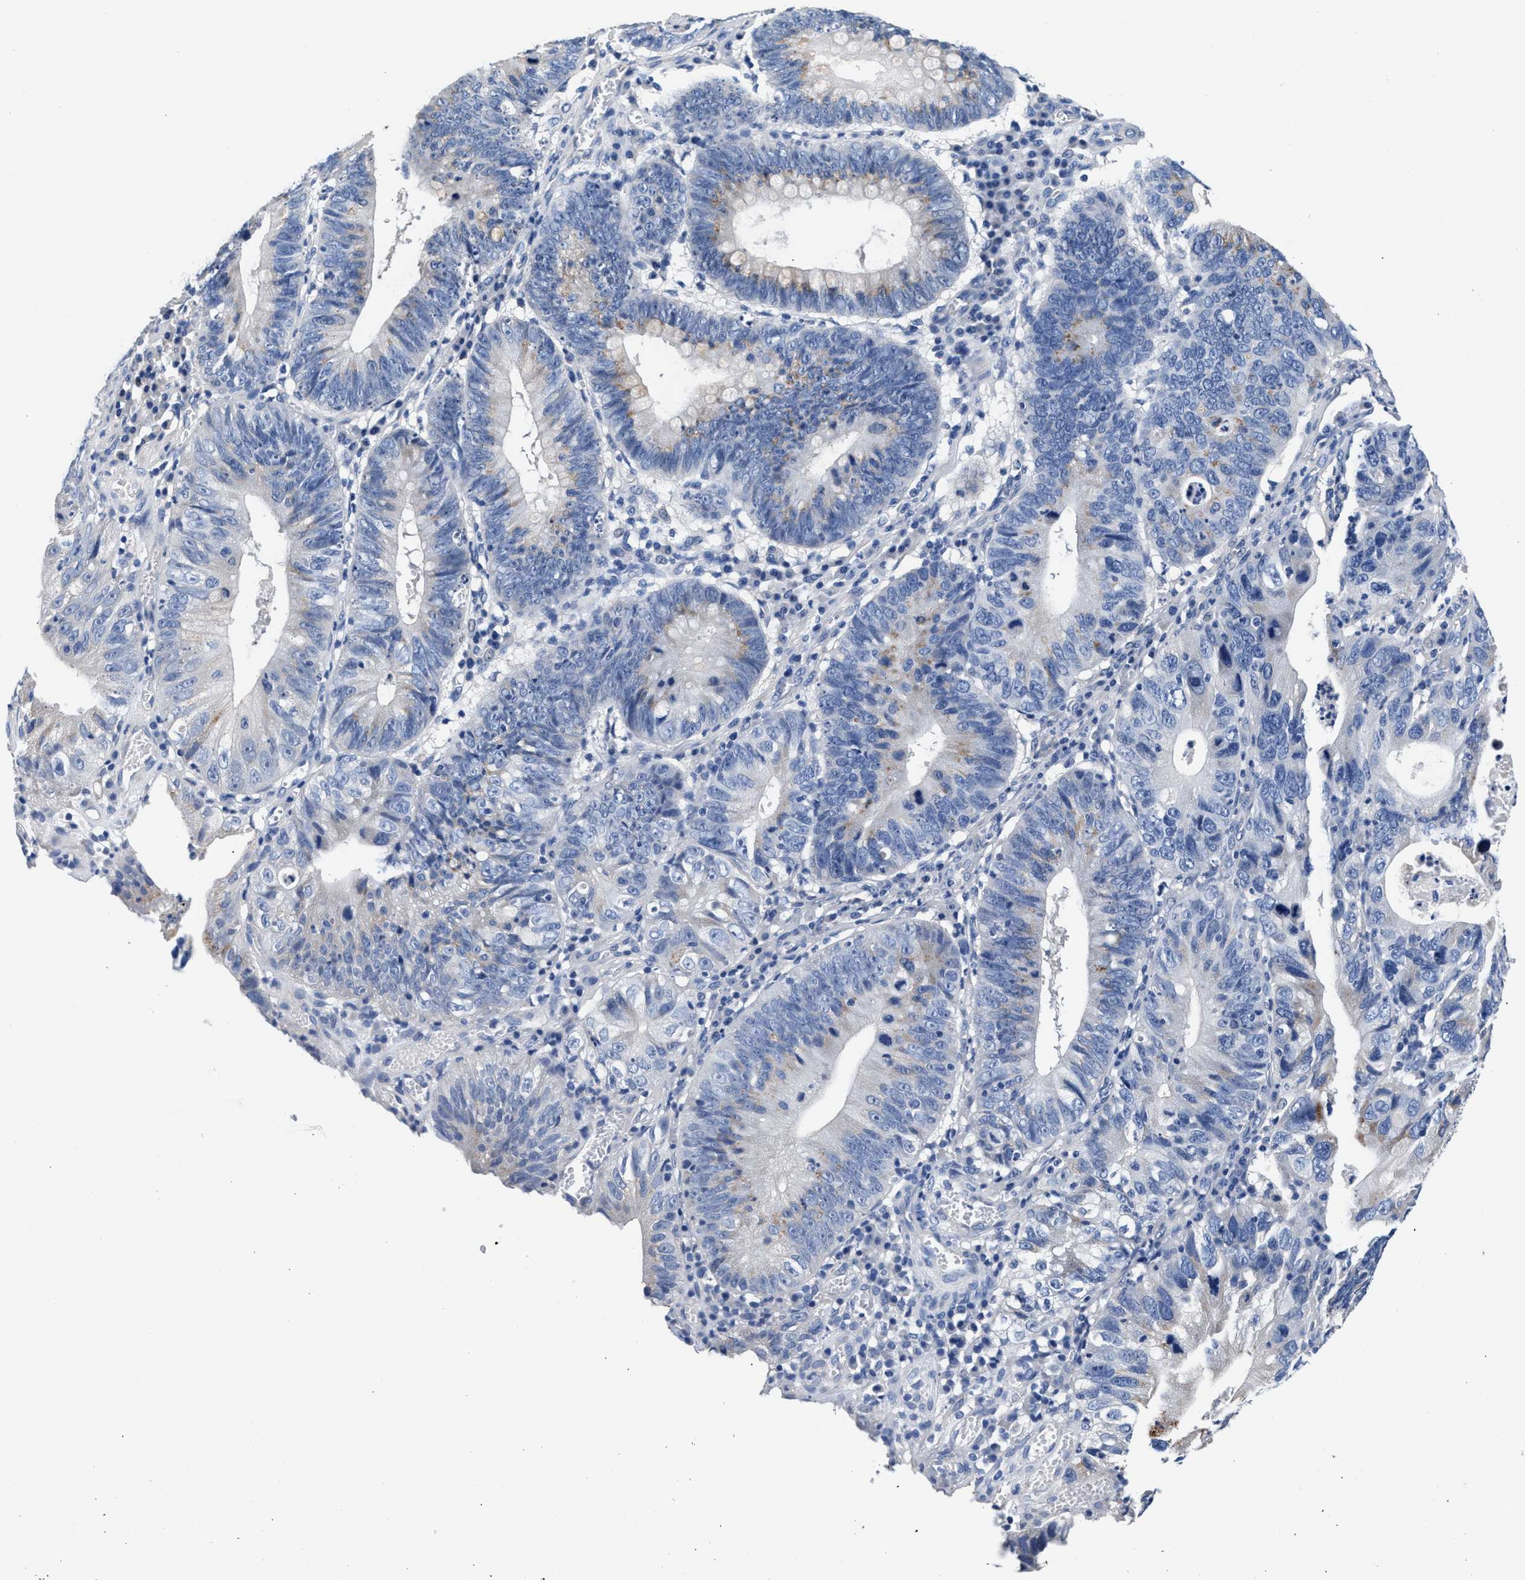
{"staining": {"intensity": "weak", "quantity": "<25%", "location": "cytoplasmic/membranous"}, "tissue": "stomach cancer", "cell_type": "Tumor cells", "image_type": "cancer", "snomed": [{"axis": "morphology", "description": "Adenocarcinoma, NOS"}, {"axis": "topography", "description": "Stomach"}], "caption": "IHC of adenocarcinoma (stomach) exhibits no staining in tumor cells.", "gene": "GSTM1", "patient": {"sex": "male", "age": 59}}